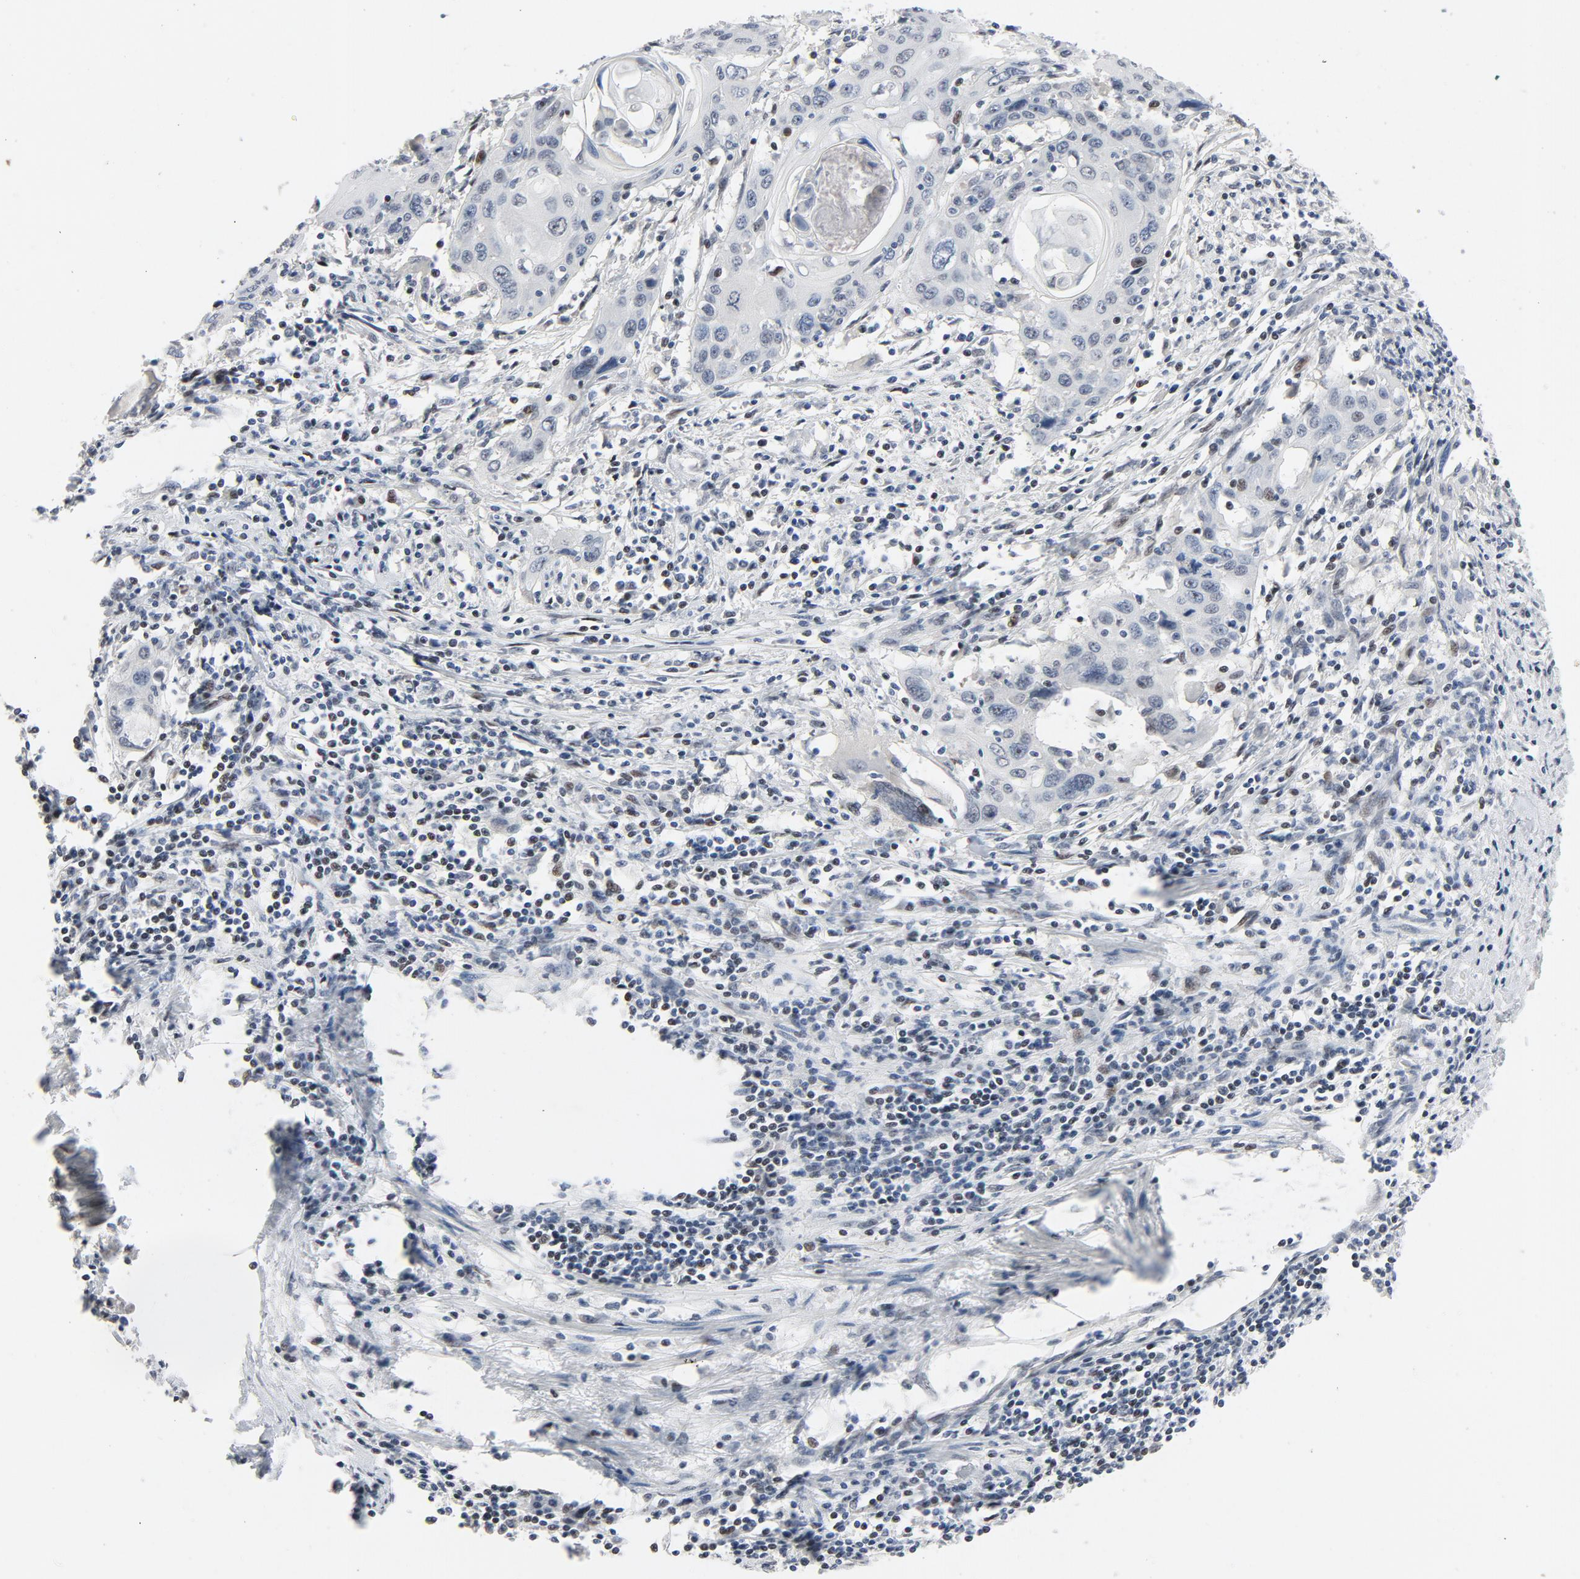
{"staining": {"intensity": "negative", "quantity": "none", "location": "none"}, "tissue": "cervical cancer", "cell_type": "Tumor cells", "image_type": "cancer", "snomed": [{"axis": "morphology", "description": "Squamous cell carcinoma, NOS"}, {"axis": "topography", "description": "Cervix"}], "caption": "An image of cervical squamous cell carcinoma stained for a protein shows no brown staining in tumor cells.", "gene": "FSCB", "patient": {"sex": "female", "age": 54}}